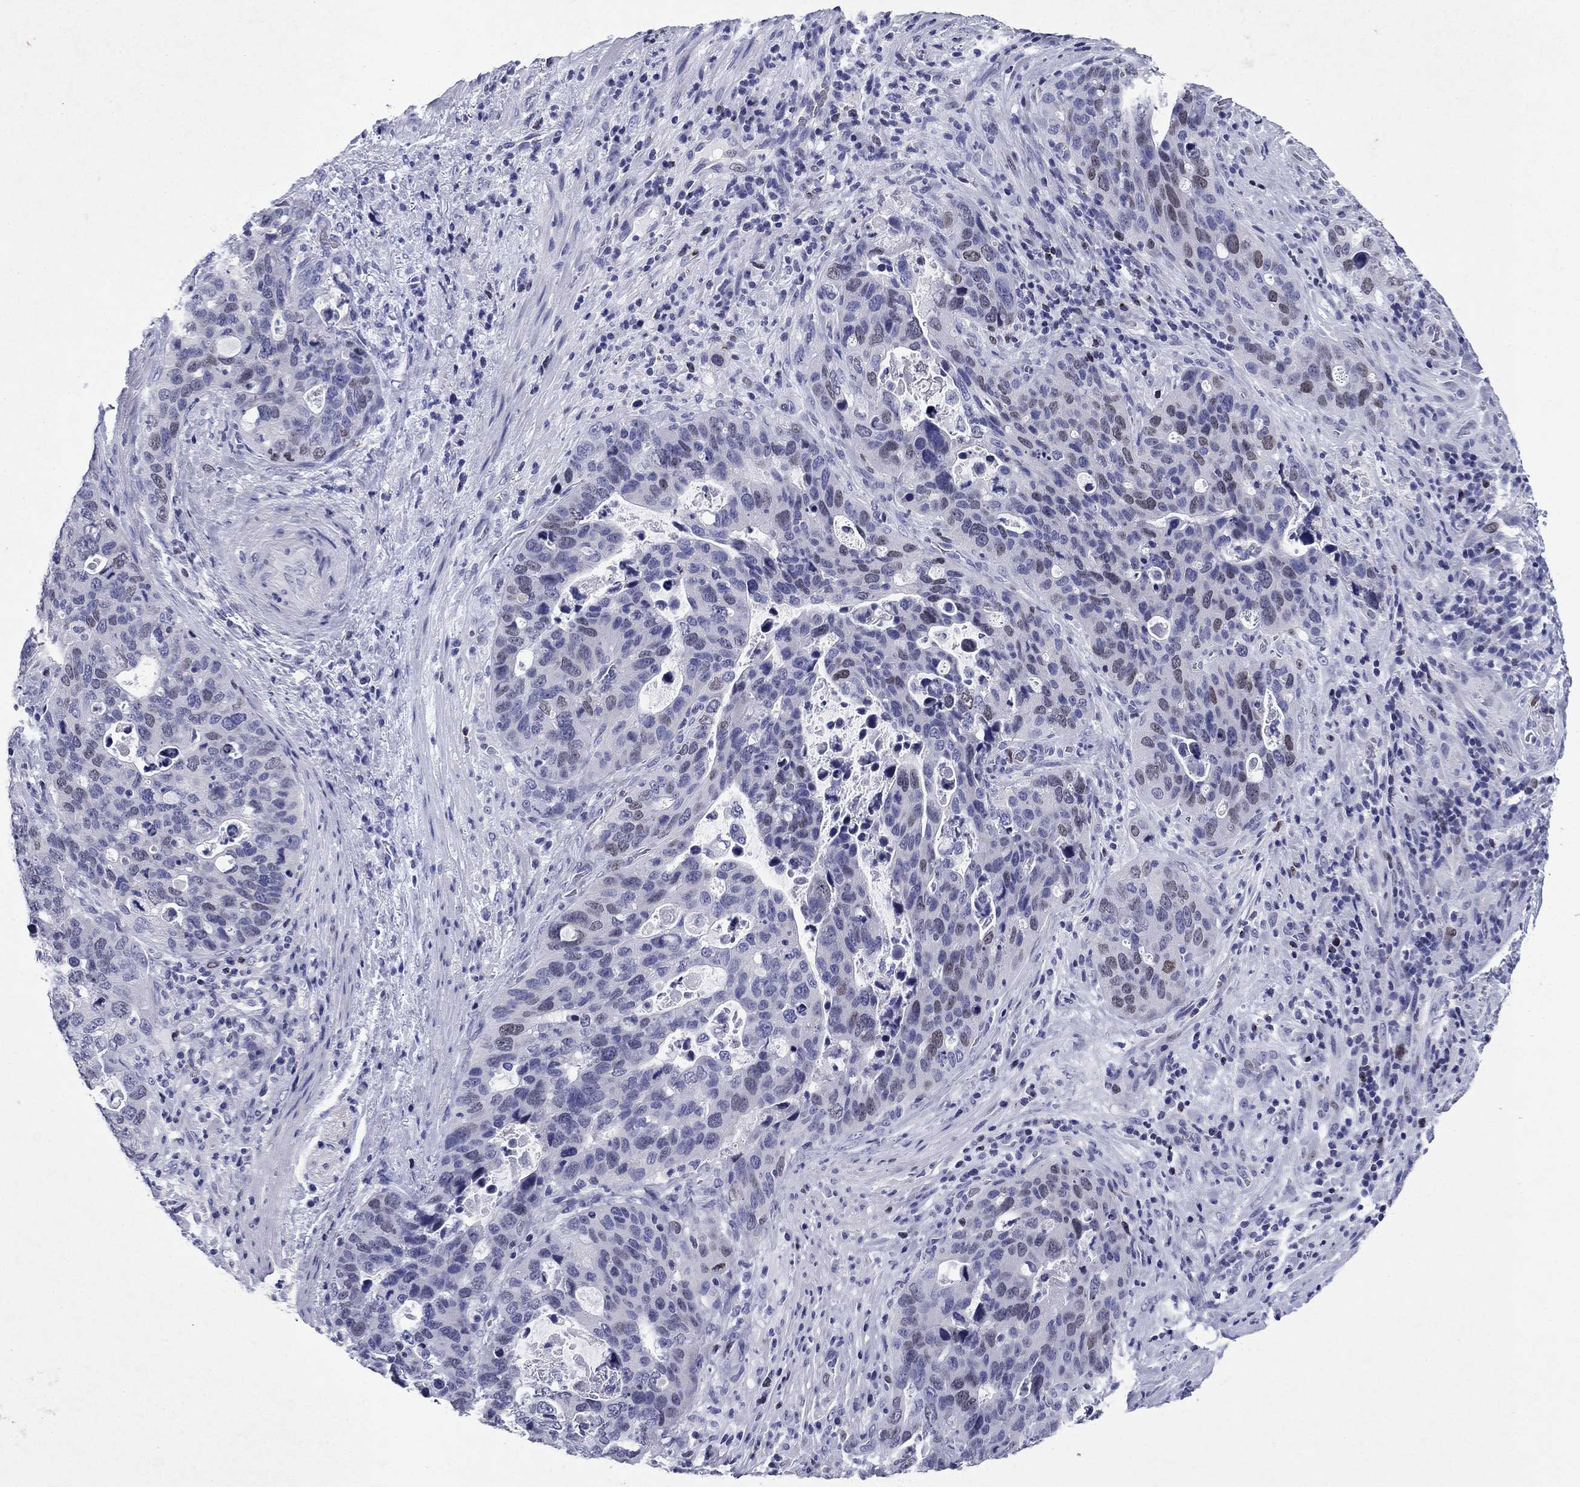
{"staining": {"intensity": "weak", "quantity": "<25%", "location": "nuclear"}, "tissue": "stomach cancer", "cell_type": "Tumor cells", "image_type": "cancer", "snomed": [{"axis": "morphology", "description": "Adenocarcinoma, NOS"}, {"axis": "topography", "description": "Stomach"}], "caption": "Protein analysis of adenocarcinoma (stomach) exhibits no significant staining in tumor cells.", "gene": "GZMK", "patient": {"sex": "male", "age": 54}}